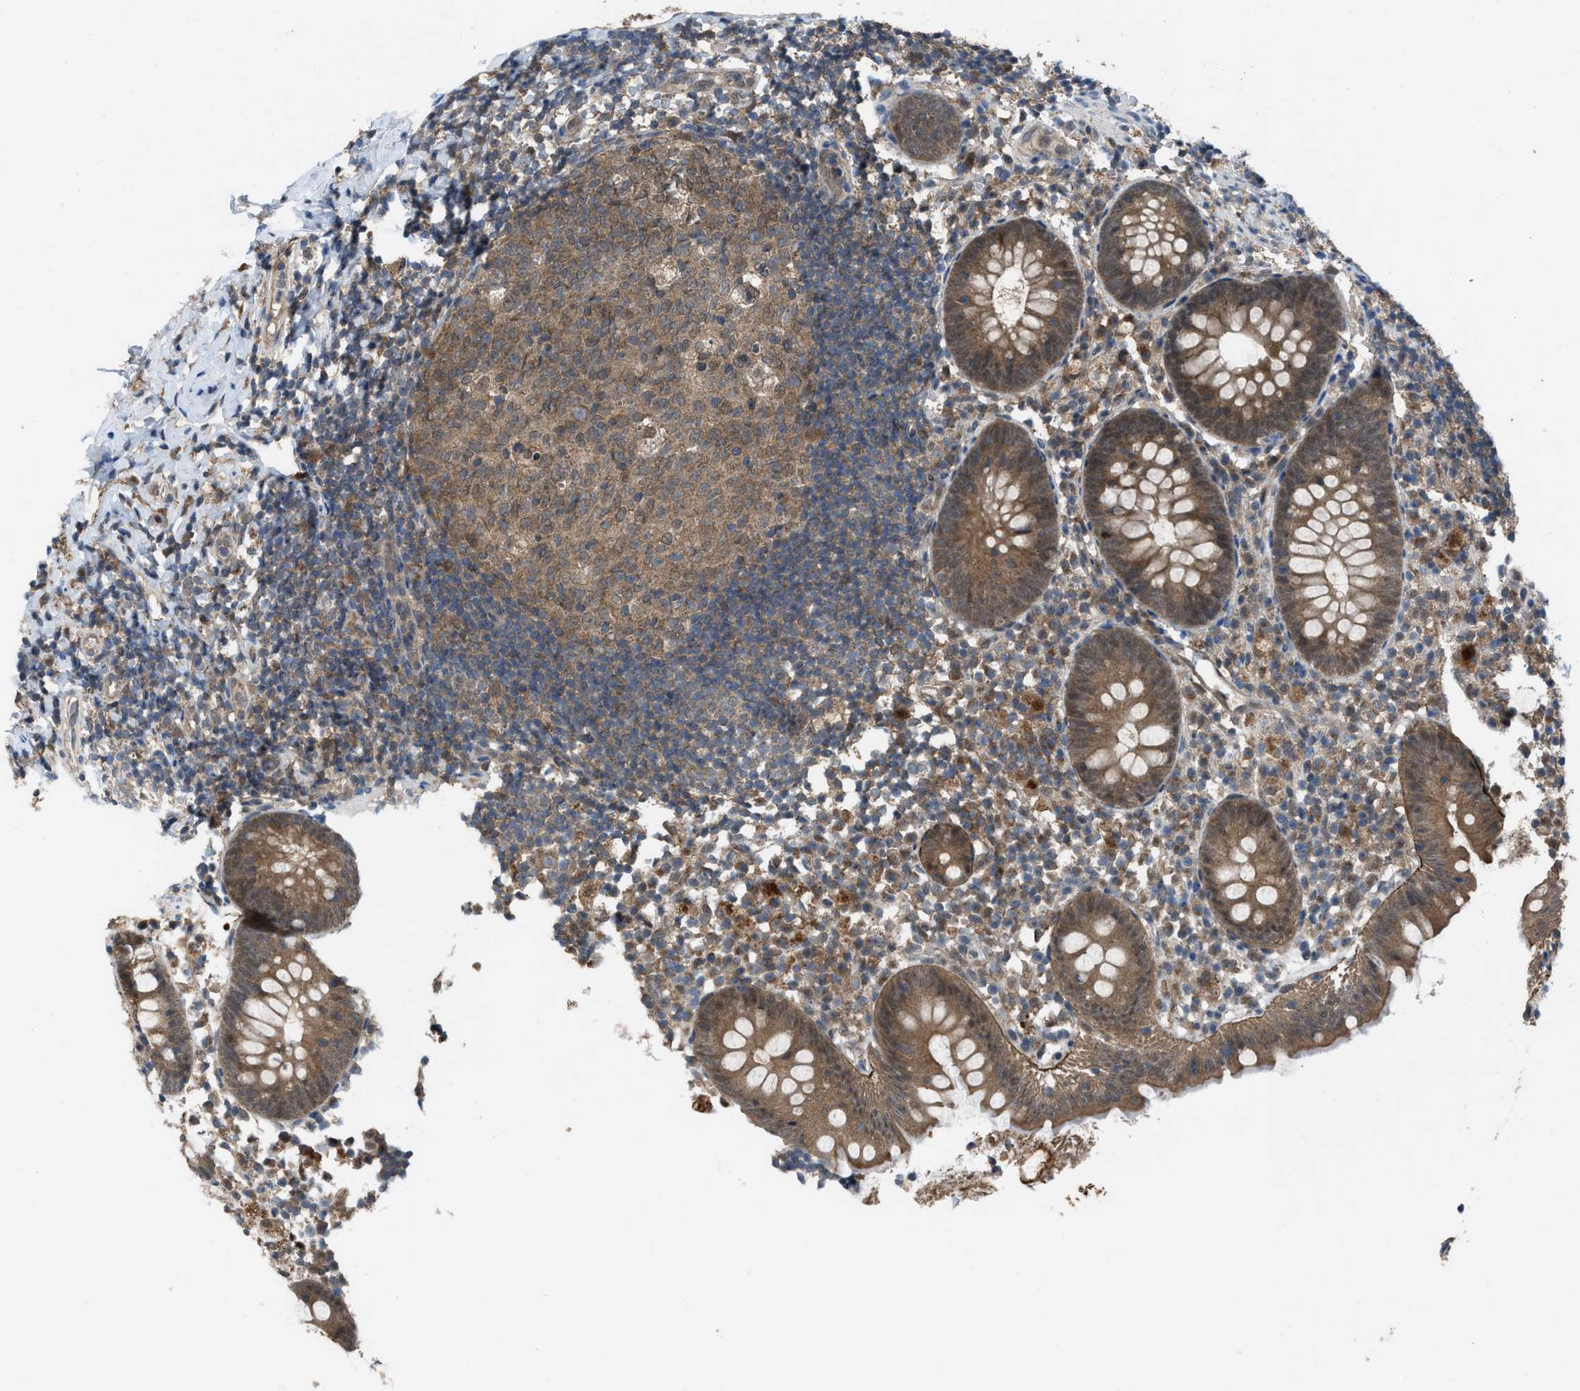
{"staining": {"intensity": "moderate", "quantity": ">75%", "location": "cytoplasmic/membranous"}, "tissue": "appendix", "cell_type": "Glandular cells", "image_type": "normal", "snomed": [{"axis": "morphology", "description": "Normal tissue, NOS"}, {"axis": "topography", "description": "Appendix"}], "caption": "Brown immunohistochemical staining in normal human appendix displays moderate cytoplasmic/membranous staining in about >75% of glandular cells.", "gene": "PLAA", "patient": {"sex": "female", "age": 20}}